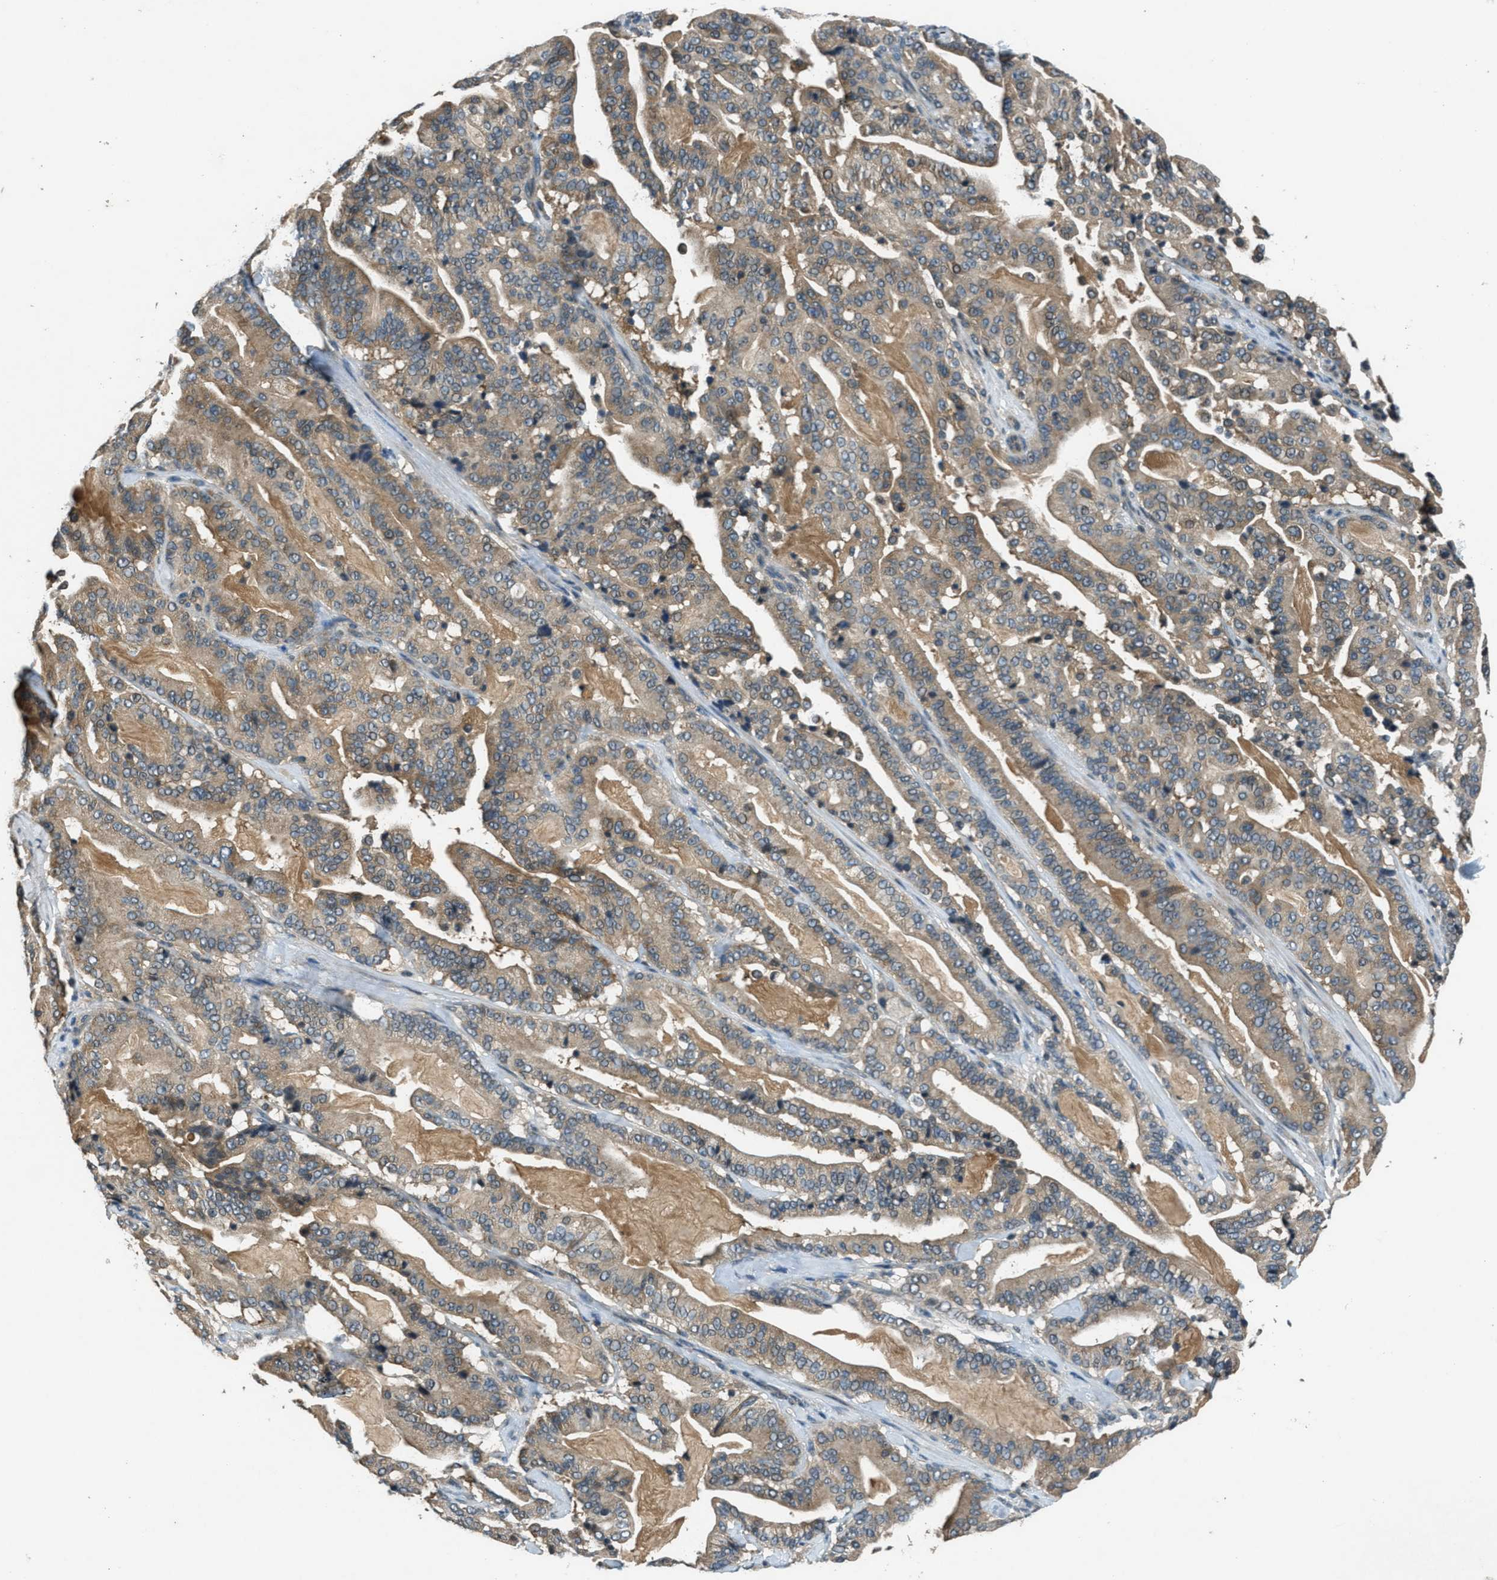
{"staining": {"intensity": "moderate", "quantity": ">75%", "location": "cytoplasmic/membranous"}, "tissue": "pancreatic cancer", "cell_type": "Tumor cells", "image_type": "cancer", "snomed": [{"axis": "morphology", "description": "Adenocarcinoma, NOS"}, {"axis": "topography", "description": "Pancreas"}], "caption": "A high-resolution image shows immunohistochemistry (IHC) staining of pancreatic cancer, which exhibits moderate cytoplasmic/membranous expression in approximately >75% of tumor cells.", "gene": "DUSP6", "patient": {"sex": "male", "age": 63}}